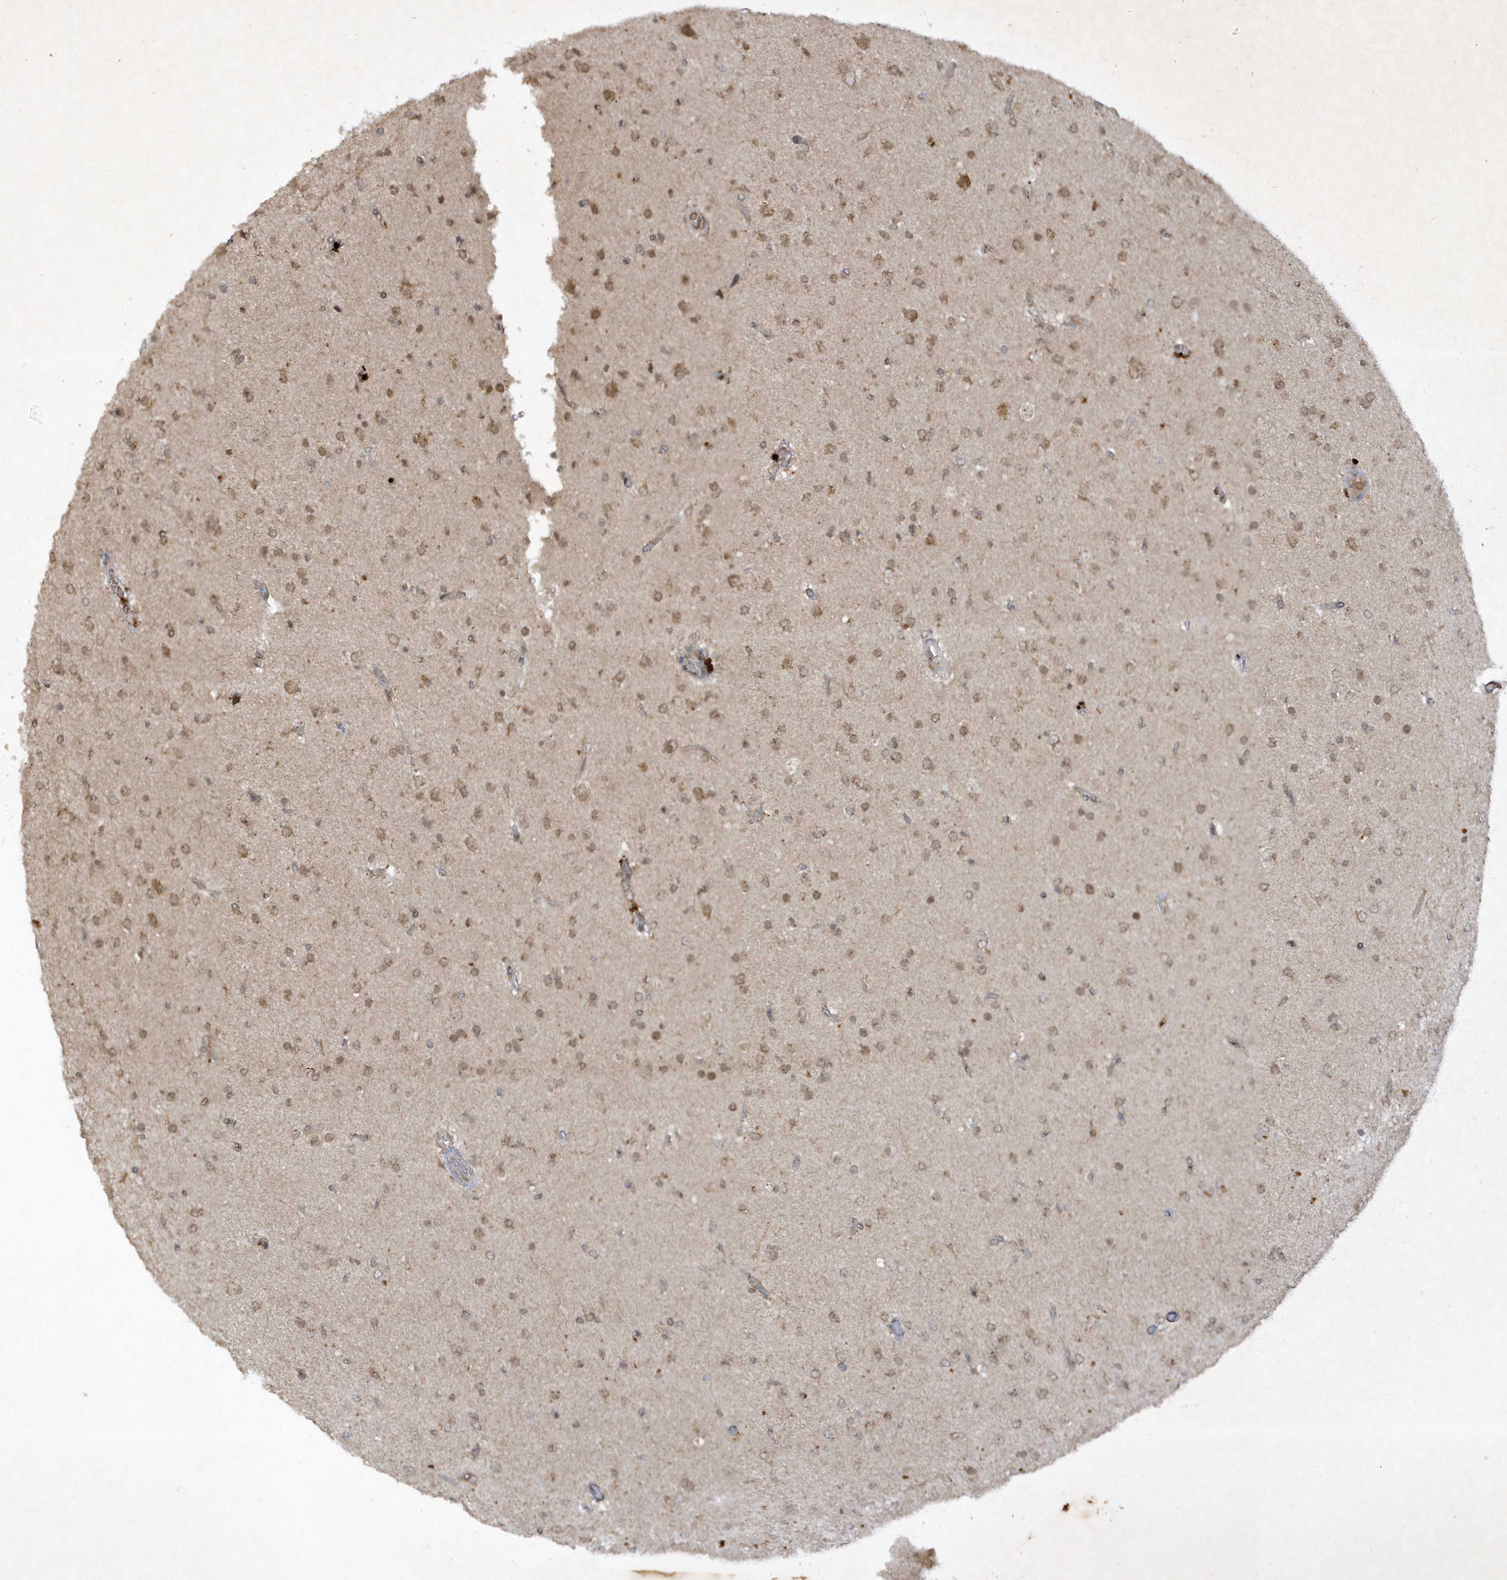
{"staining": {"intensity": "moderate", "quantity": "25%-75%", "location": "cytoplasmic/membranous"}, "tissue": "glioma", "cell_type": "Tumor cells", "image_type": "cancer", "snomed": [{"axis": "morphology", "description": "Glioma, malignant, Low grade"}, {"axis": "topography", "description": "Brain"}], "caption": "Human glioma stained with a protein marker demonstrates moderate staining in tumor cells.", "gene": "ZNF213", "patient": {"sex": "male", "age": 65}}